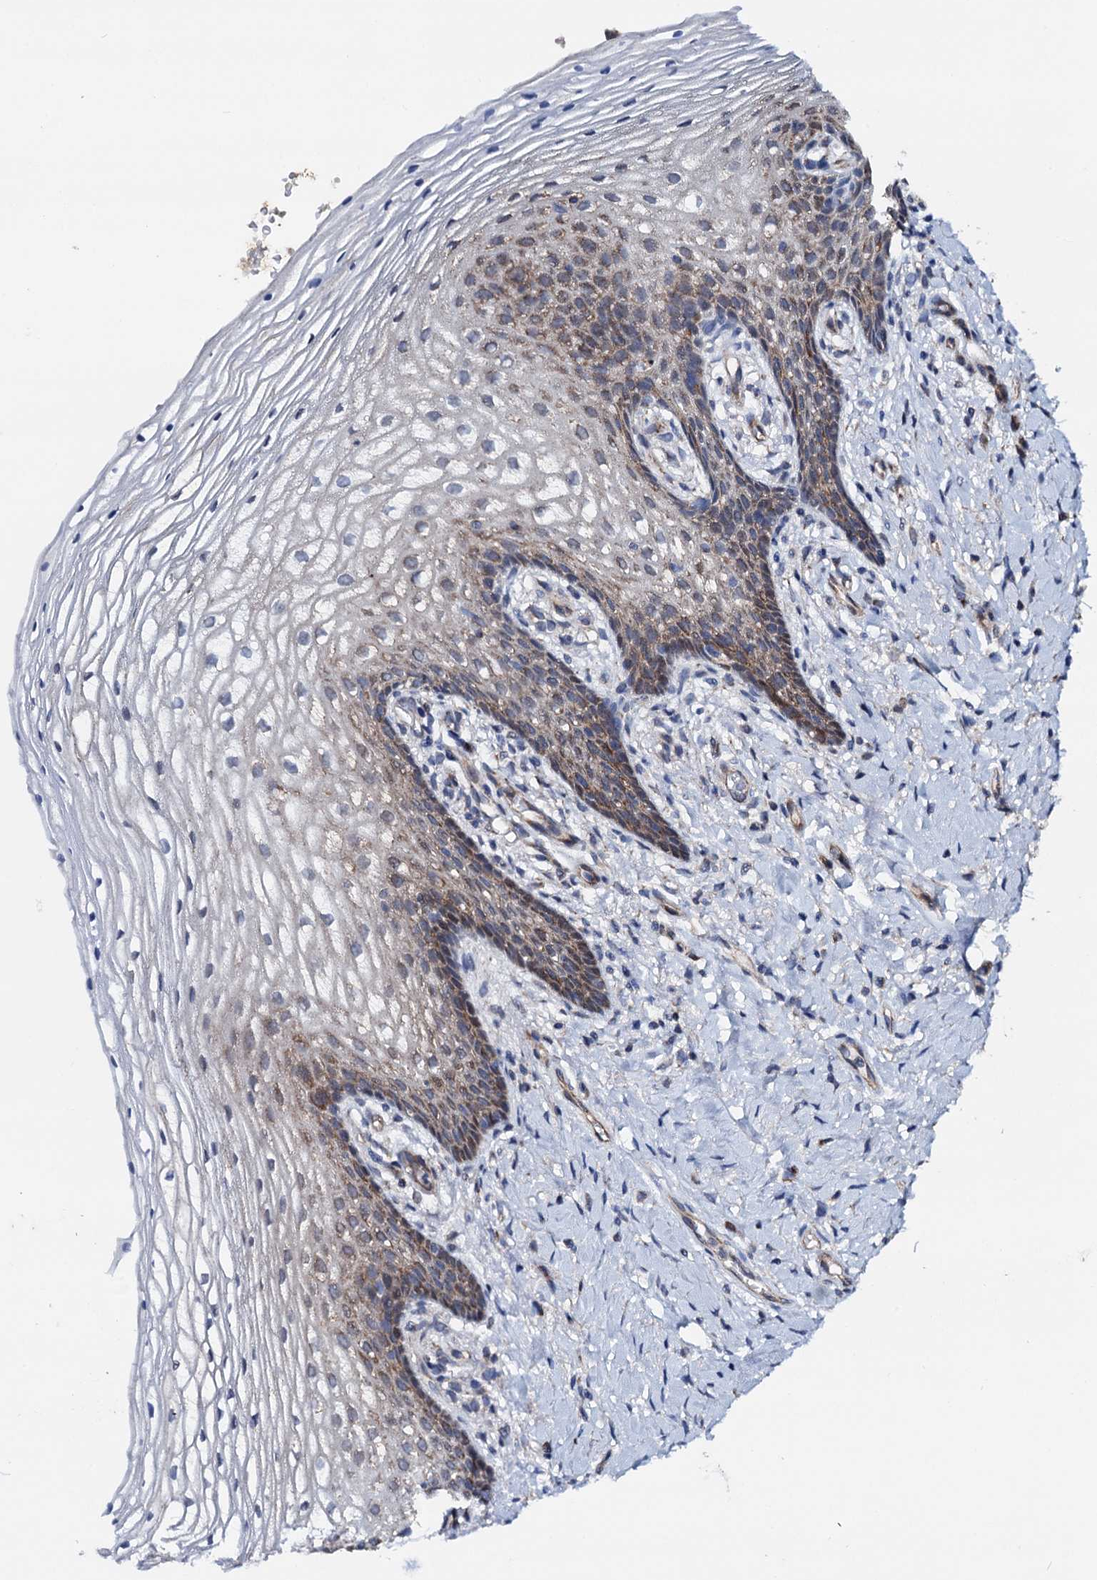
{"staining": {"intensity": "moderate", "quantity": "25%-75%", "location": "cytoplasmic/membranous"}, "tissue": "vagina", "cell_type": "Squamous epithelial cells", "image_type": "normal", "snomed": [{"axis": "morphology", "description": "Normal tissue, NOS"}, {"axis": "topography", "description": "Vagina"}], "caption": "Vagina stained for a protein (brown) shows moderate cytoplasmic/membranous positive staining in approximately 25%-75% of squamous epithelial cells.", "gene": "PTCD3", "patient": {"sex": "female", "age": 60}}